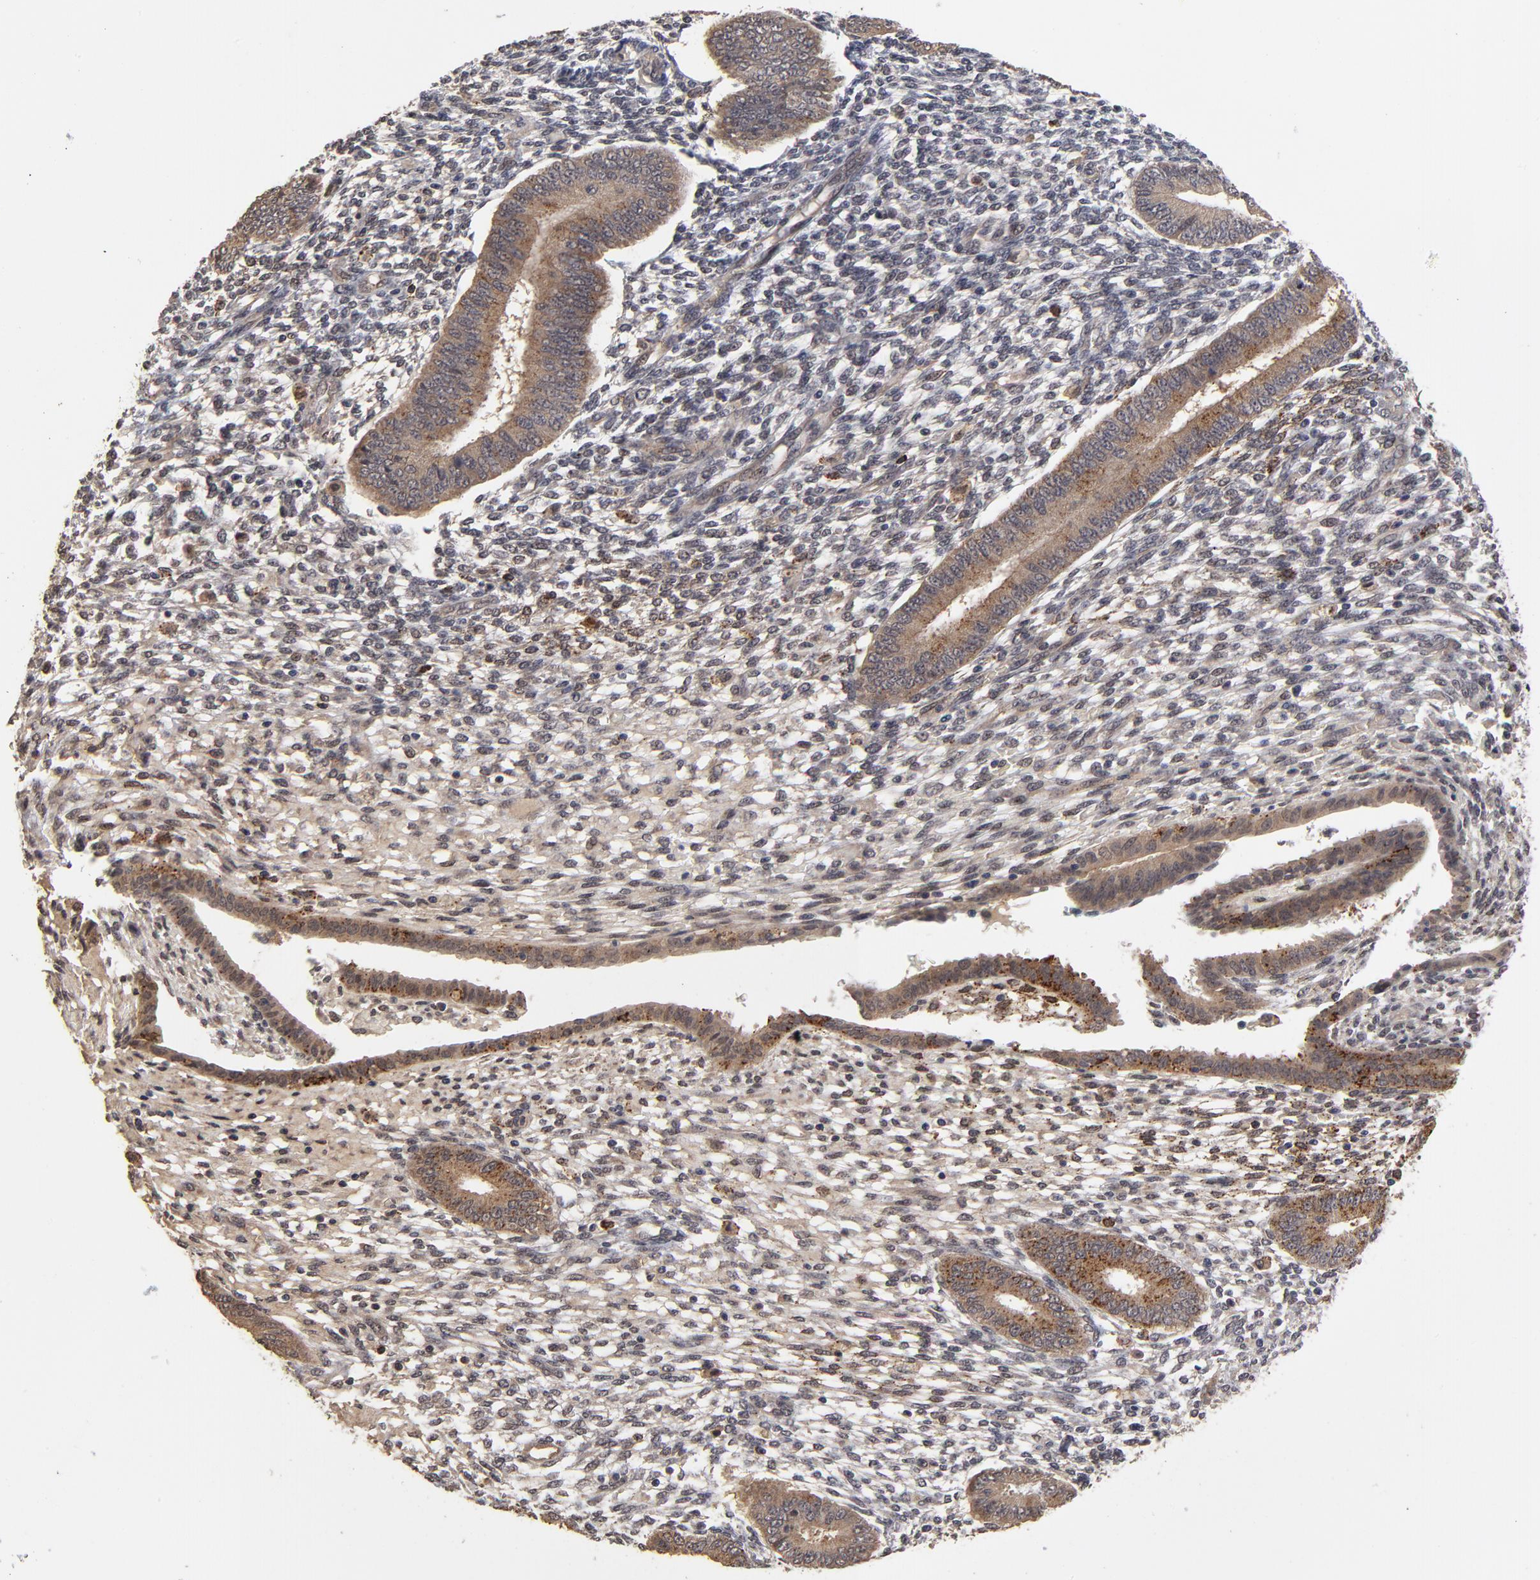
{"staining": {"intensity": "moderate", "quantity": "25%-75%", "location": "cytoplasmic/membranous"}, "tissue": "endometrium", "cell_type": "Cells in endometrial stroma", "image_type": "normal", "snomed": [{"axis": "morphology", "description": "Normal tissue, NOS"}, {"axis": "topography", "description": "Endometrium"}], "caption": "Brown immunohistochemical staining in unremarkable endometrium shows moderate cytoplasmic/membranous expression in about 25%-75% of cells in endometrial stroma. The staining was performed using DAB (3,3'-diaminobenzidine), with brown indicating positive protein expression. Nuclei are stained blue with hematoxylin.", "gene": "ASB8", "patient": {"sex": "female", "age": 42}}